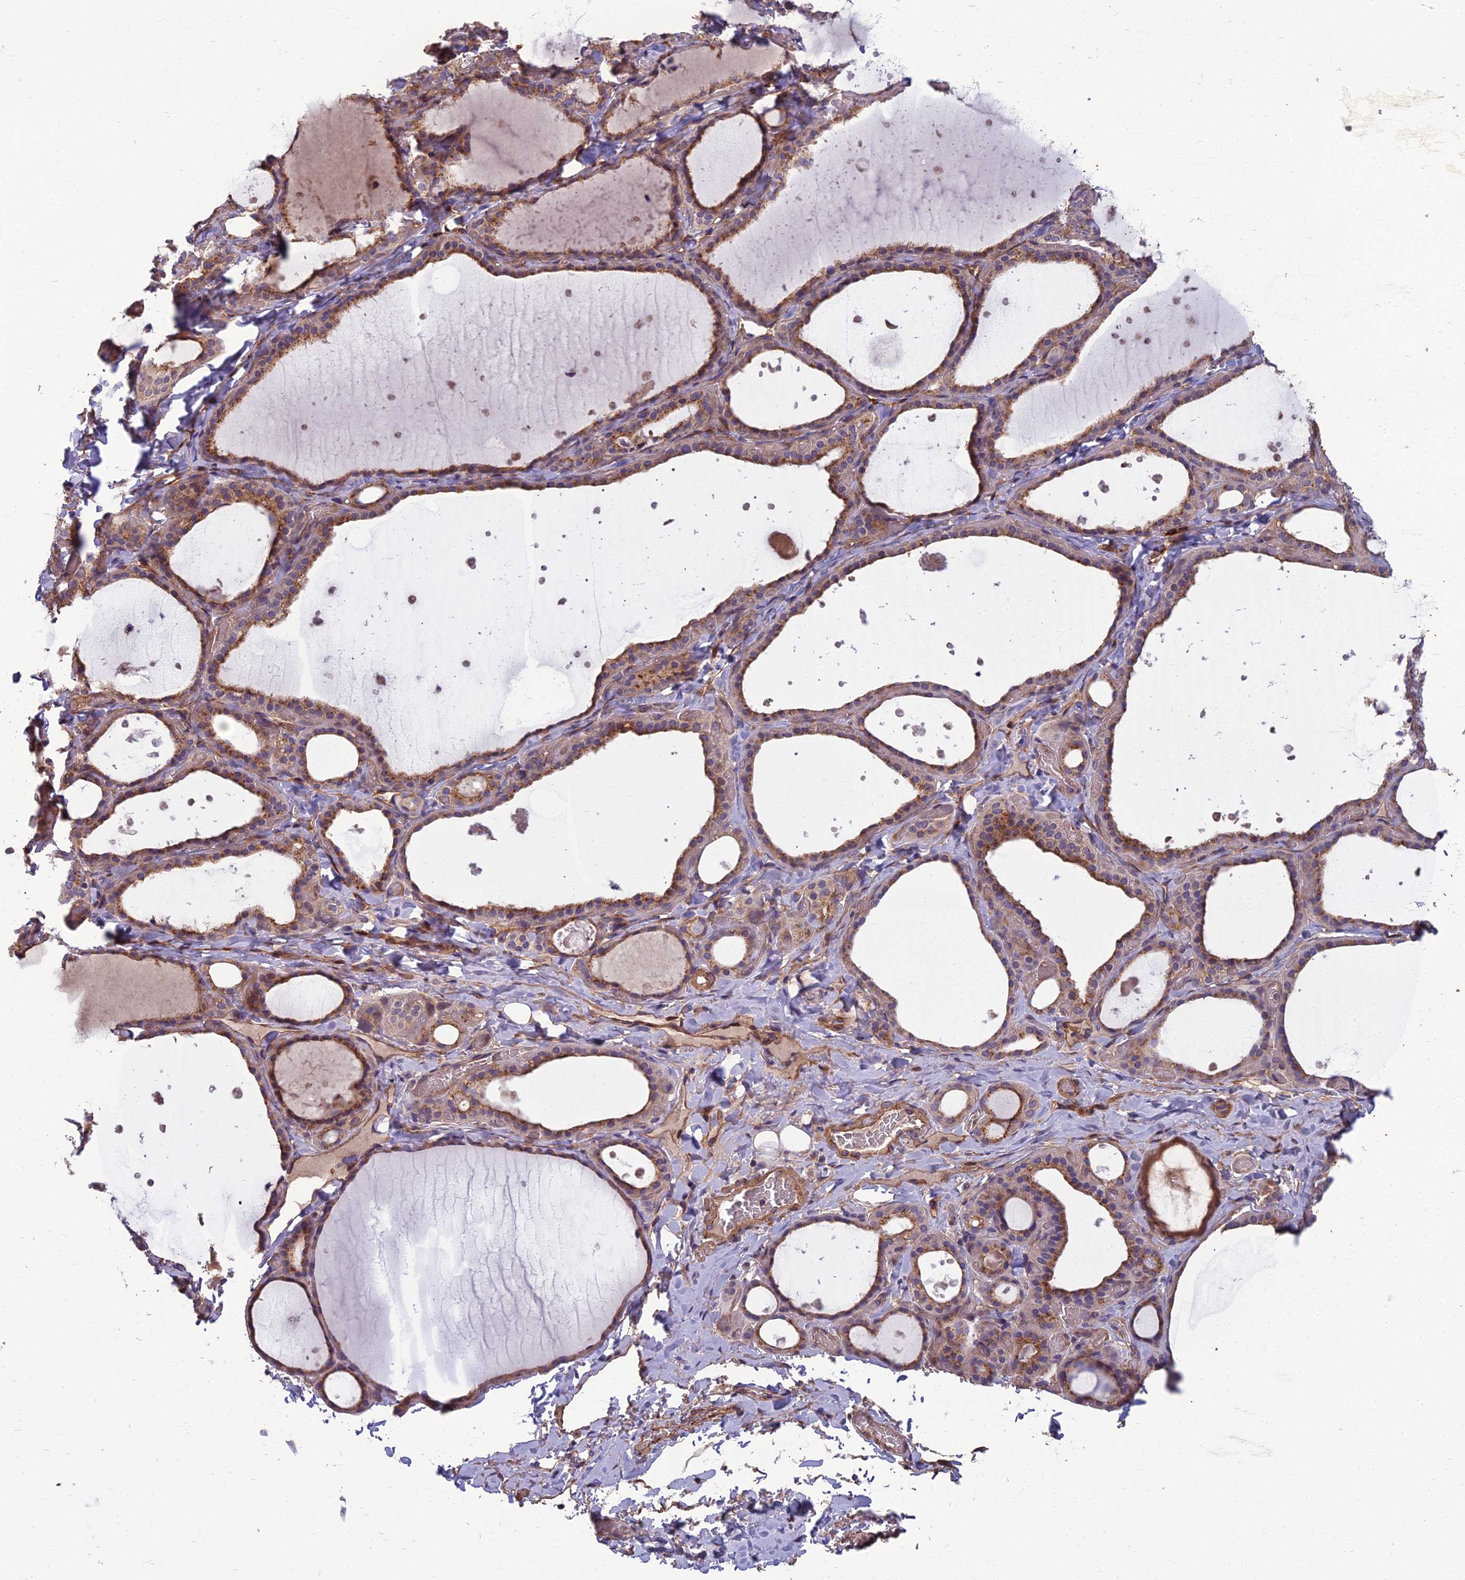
{"staining": {"intensity": "moderate", "quantity": ">75%", "location": "cytoplasmic/membranous"}, "tissue": "thyroid gland", "cell_type": "Glandular cells", "image_type": "normal", "snomed": [{"axis": "morphology", "description": "Normal tissue, NOS"}, {"axis": "topography", "description": "Thyroid gland"}], "caption": "Brown immunohistochemical staining in benign human thyroid gland demonstrates moderate cytoplasmic/membranous expression in about >75% of glandular cells.", "gene": "WDR24", "patient": {"sex": "female", "age": 44}}